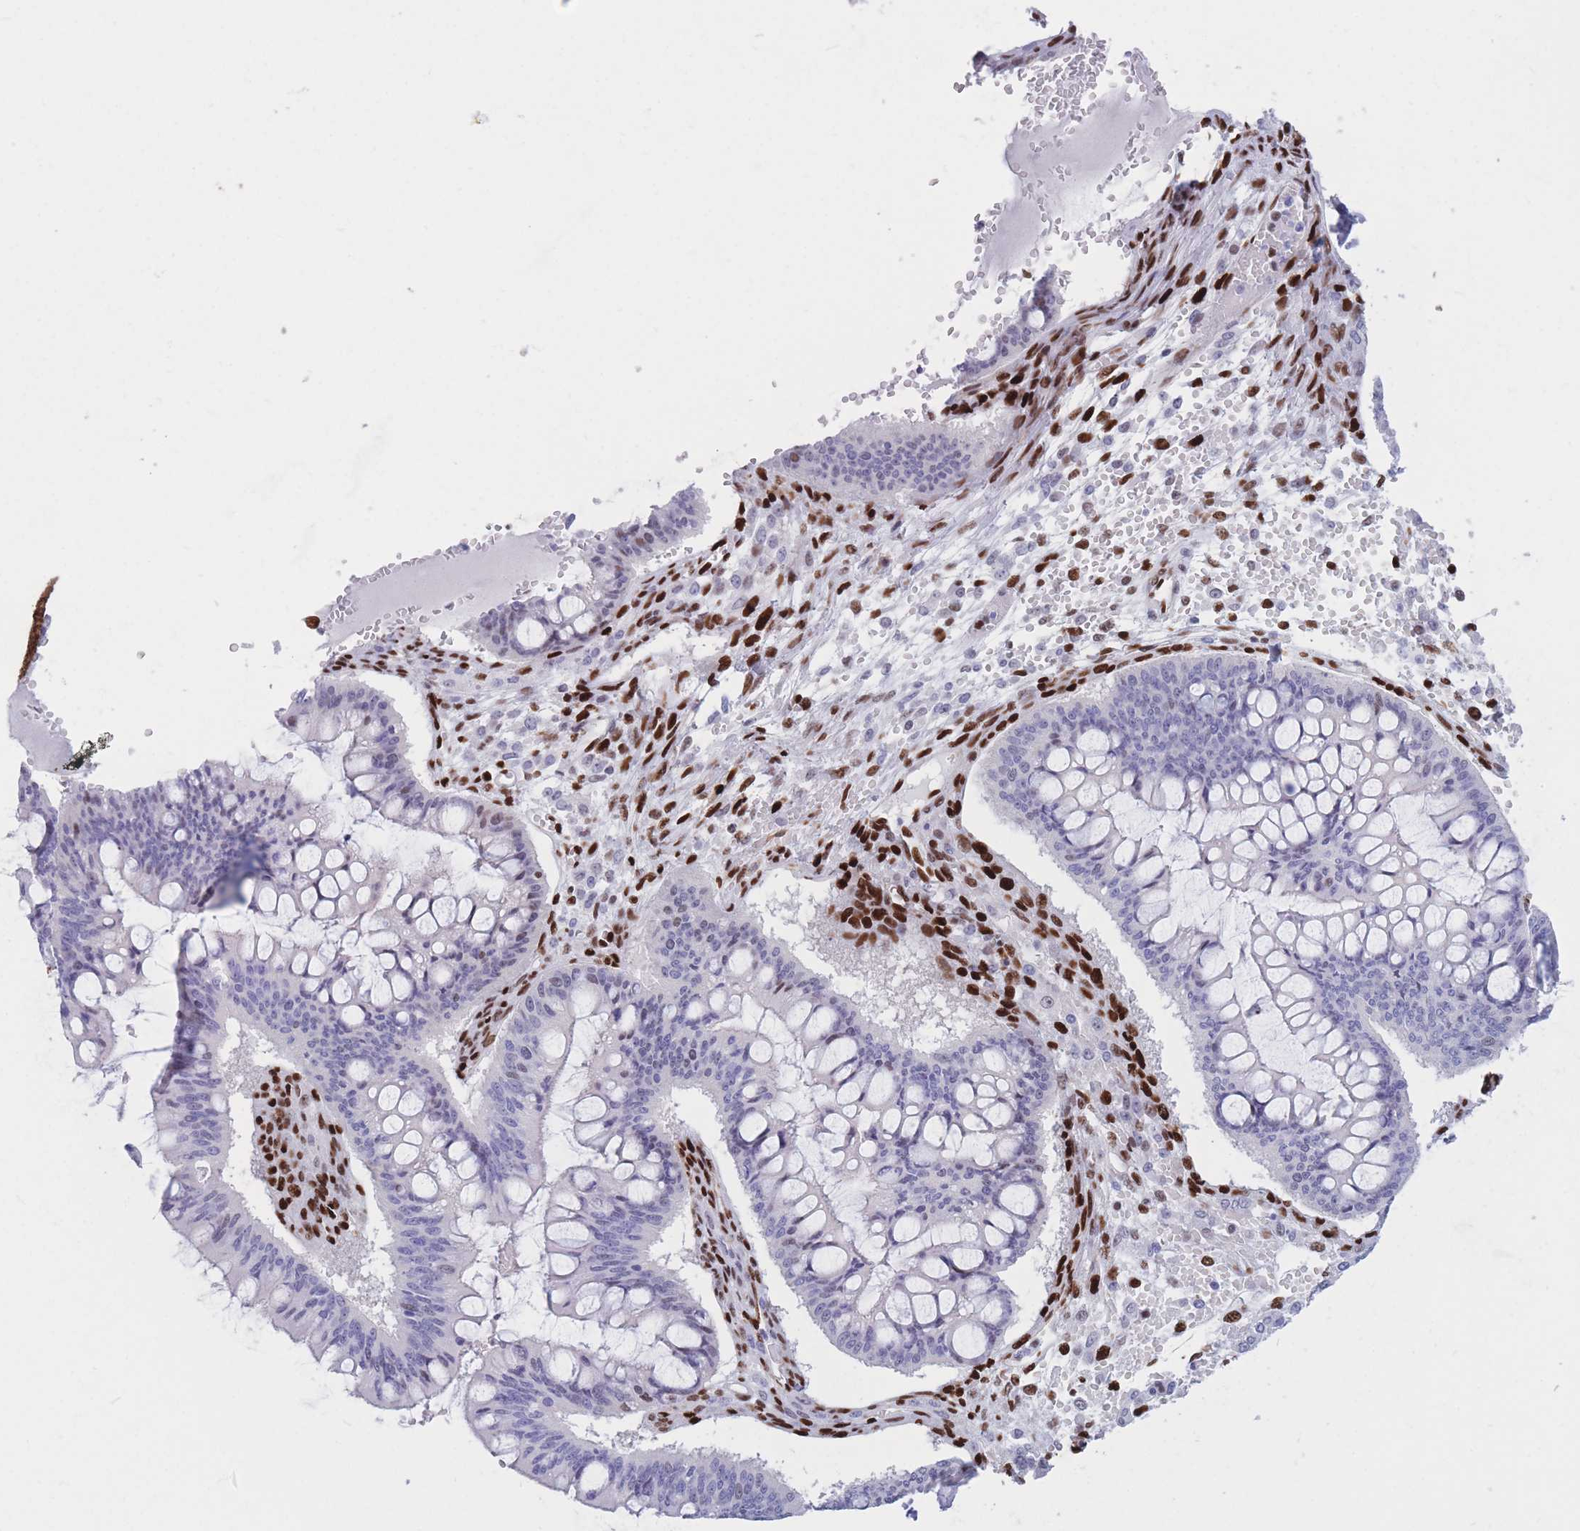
{"staining": {"intensity": "negative", "quantity": "none", "location": "none"}, "tissue": "ovarian cancer", "cell_type": "Tumor cells", "image_type": "cancer", "snomed": [{"axis": "morphology", "description": "Cystadenocarcinoma, mucinous, NOS"}, {"axis": "topography", "description": "Ovary"}], "caption": "This is an immunohistochemistry (IHC) photomicrograph of human mucinous cystadenocarcinoma (ovarian). There is no positivity in tumor cells.", "gene": "NASP", "patient": {"sex": "female", "age": 73}}